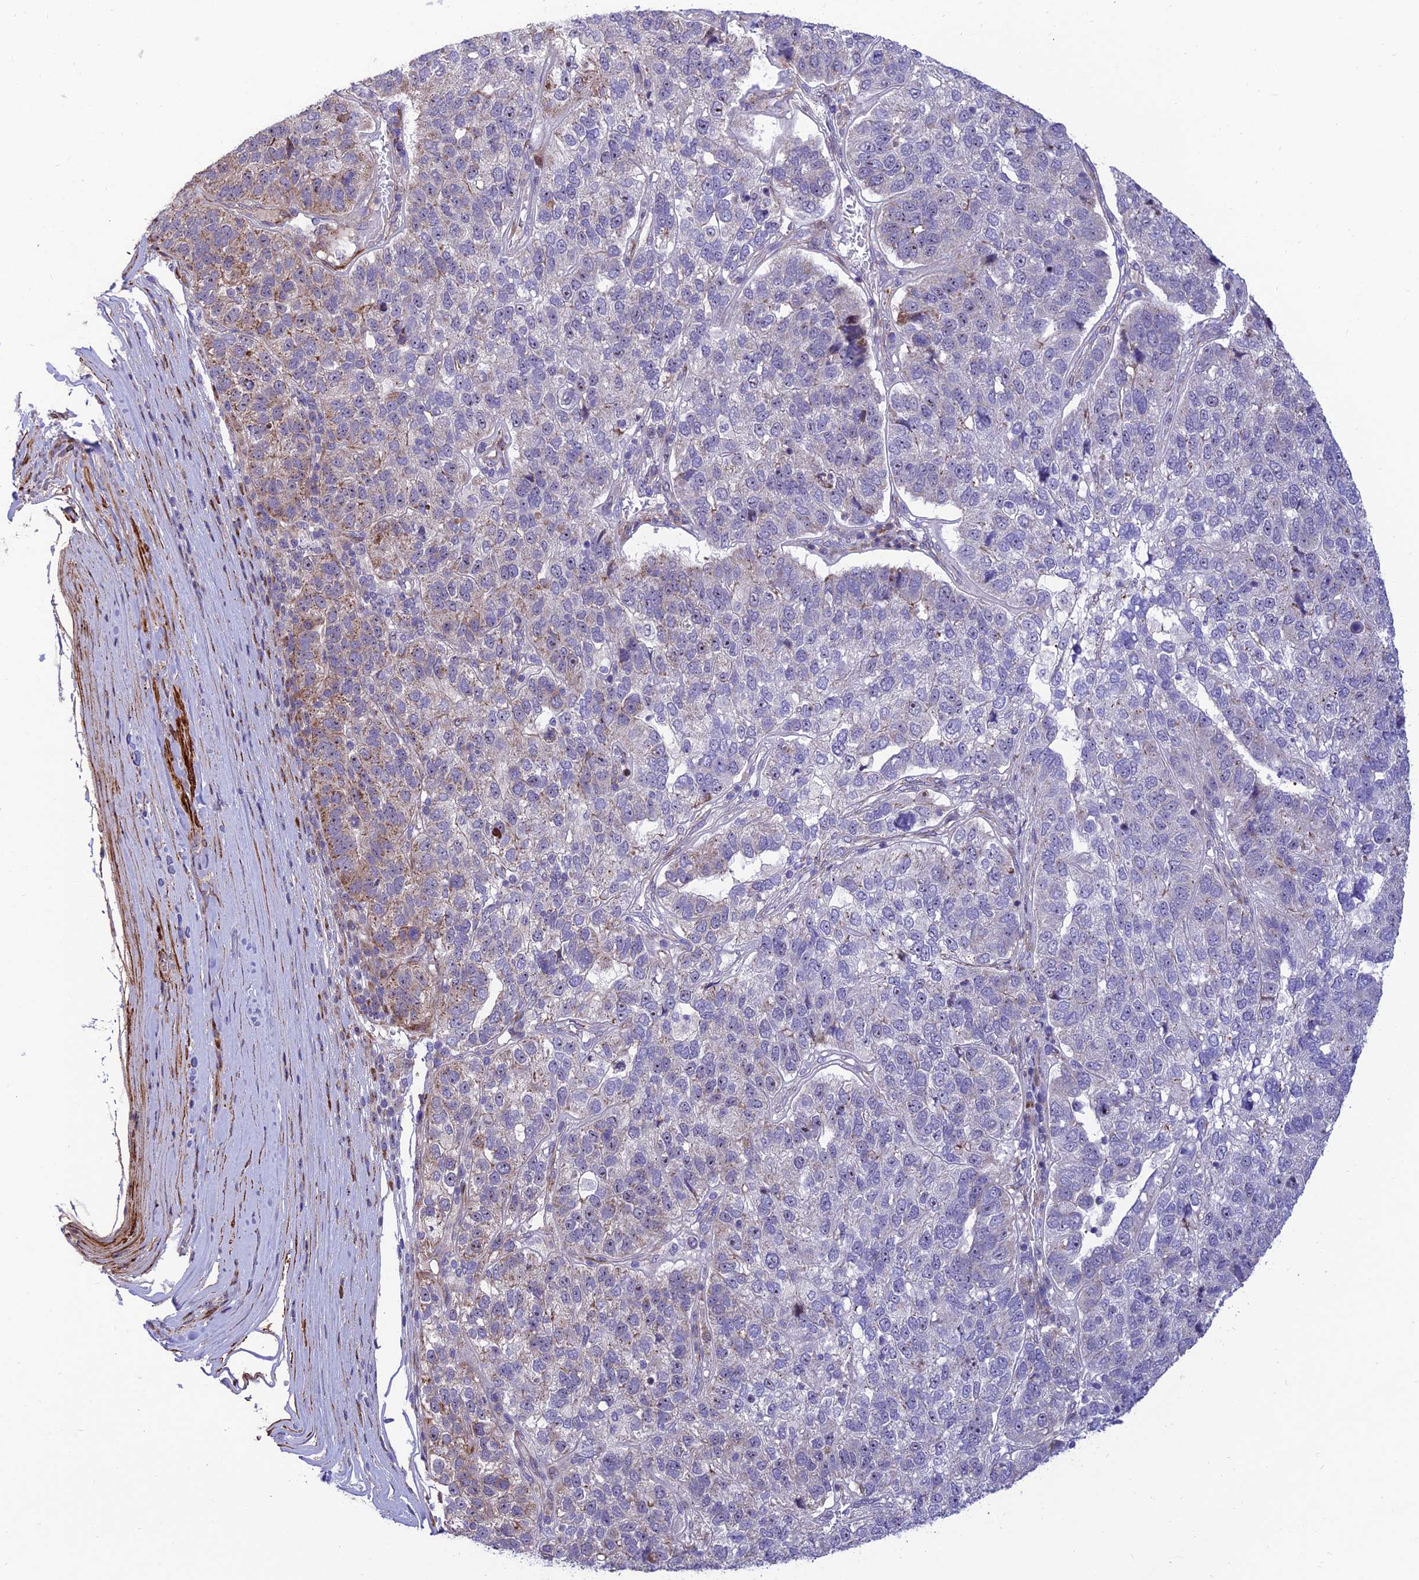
{"staining": {"intensity": "weak", "quantity": "<25%", "location": "cytoplasmic/membranous,nuclear"}, "tissue": "pancreatic cancer", "cell_type": "Tumor cells", "image_type": "cancer", "snomed": [{"axis": "morphology", "description": "Adenocarcinoma, NOS"}, {"axis": "topography", "description": "Pancreas"}], "caption": "This is a micrograph of immunohistochemistry staining of pancreatic adenocarcinoma, which shows no staining in tumor cells.", "gene": "KBTBD7", "patient": {"sex": "female", "age": 61}}